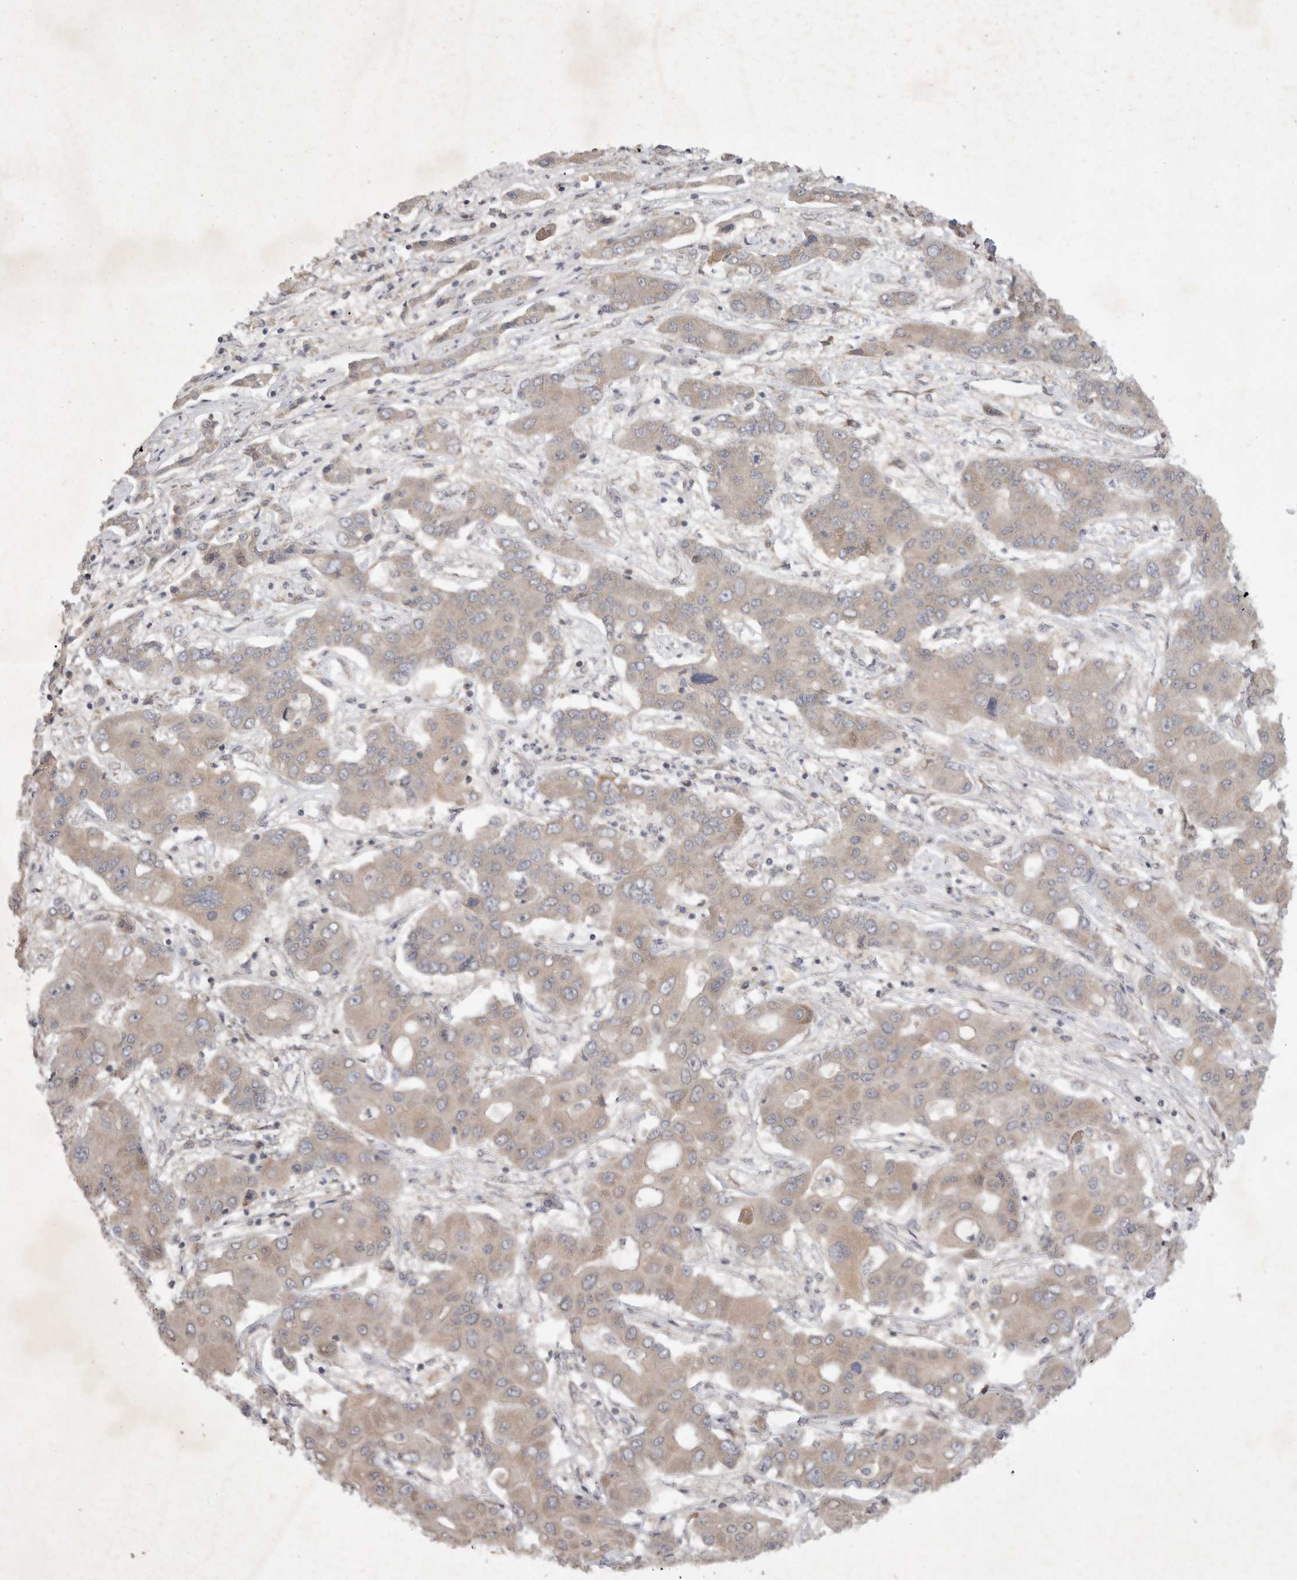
{"staining": {"intensity": "weak", "quantity": ">75%", "location": "cytoplasmic/membranous"}, "tissue": "liver cancer", "cell_type": "Tumor cells", "image_type": "cancer", "snomed": [{"axis": "morphology", "description": "Cholangiocarcinoma"}, {"axis": "topography", "description": "Liver"}], "caption": "A low amount of weak cytoplasmic/membranous staining is identified in about >75% of tumor cells in liver cancer (cholangiocarcinoma) tissue. (Brightfield microscopy of DAB IHC at high magnification).", "gene": "EDEM3", "patient": {"sex": "male", "age": 67}}